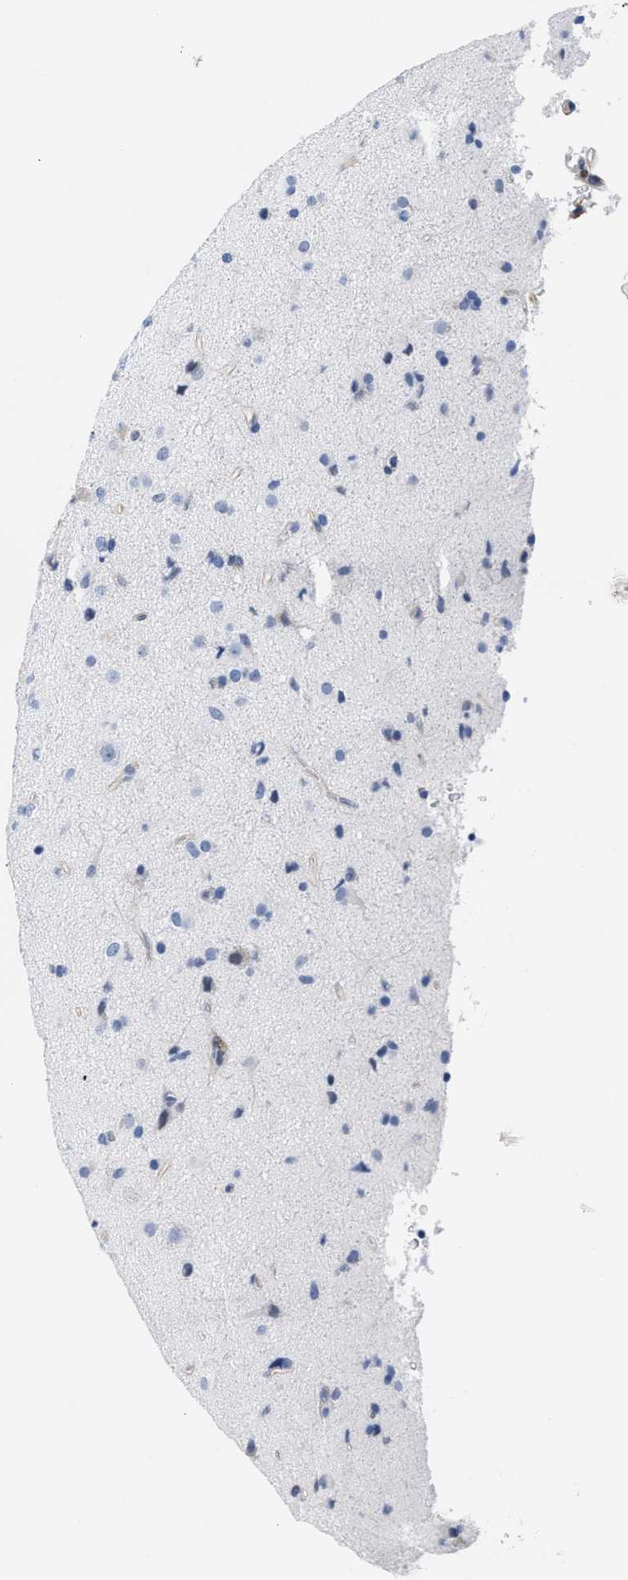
{"staining": {"intensity": "negative", "quantity": "none", "location": "none"}, "tissue": "glioma", "cell_type": "Tumor cells", "image_type": "cancer", "snomed": [{"axis": "morphology", "description": "Glioma, malignant, Low grade"}, {"axis": "topography", "description": "Brain"}], "caption": "DAB immunohistochemical staining of glioma reveals no significant positivity in tumor cells.", "gene": "TRIM29", "patient": {"sex": "male", "age": 65}}